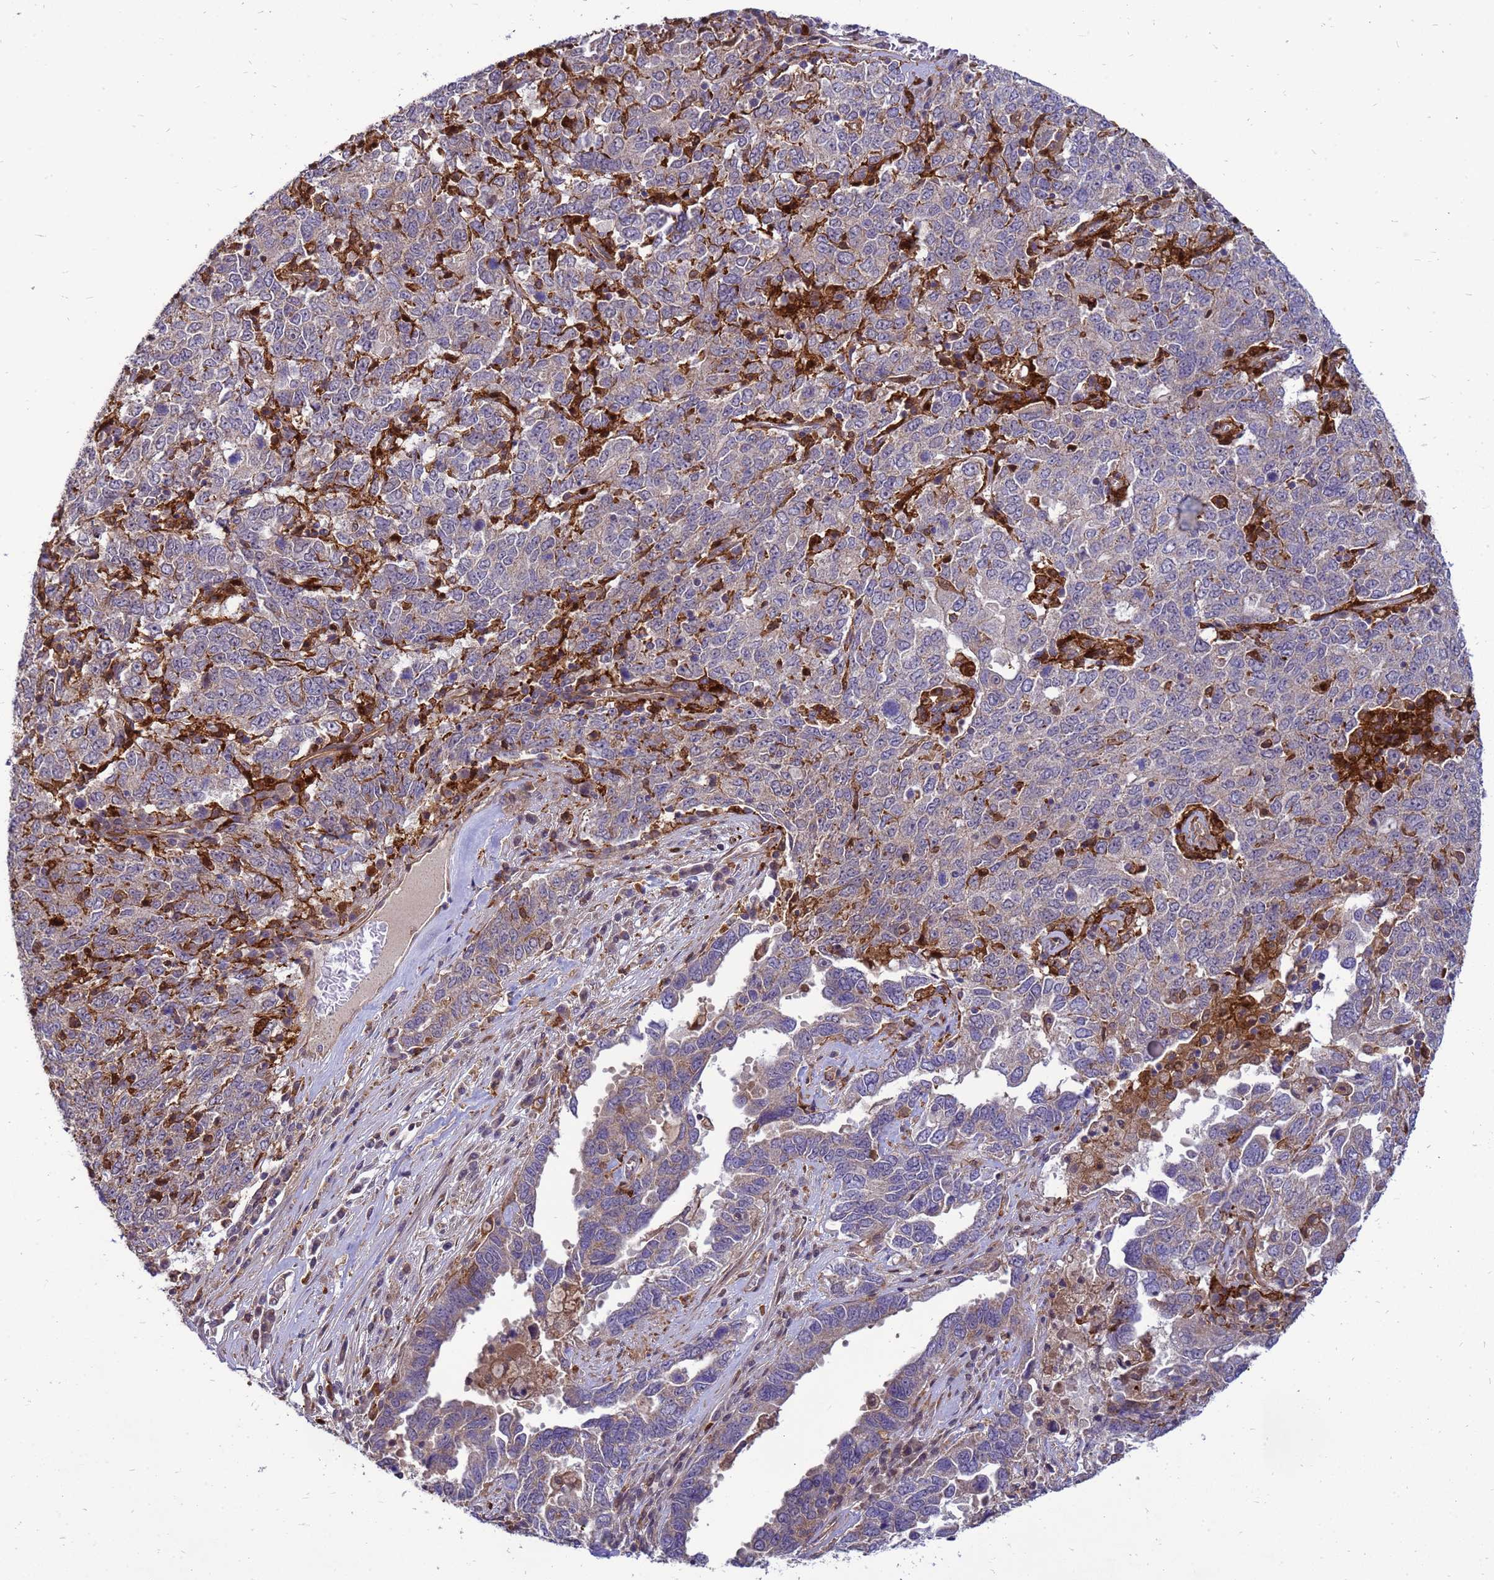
{"staining": {"intensity": "weak", "quantity": "<25%", "location": "cytoplasmic/membranous"}, "tissue": "ovarian cancer", "cell_type": "Tumor cells", "image_type": "cancer", "snomed": [{"axis": "morphology", "description": "Carcinoma, endometroid"}, {"axis": "topography", "description": "Ovary"}], "caption": "Tumor cells are negative for protein expression in human ovarian cancer. (DAB immunohistochemistry with hematoxylin counter stain).", "gene": "RNF215", "patient": {"sex": "female", "age": 62}}